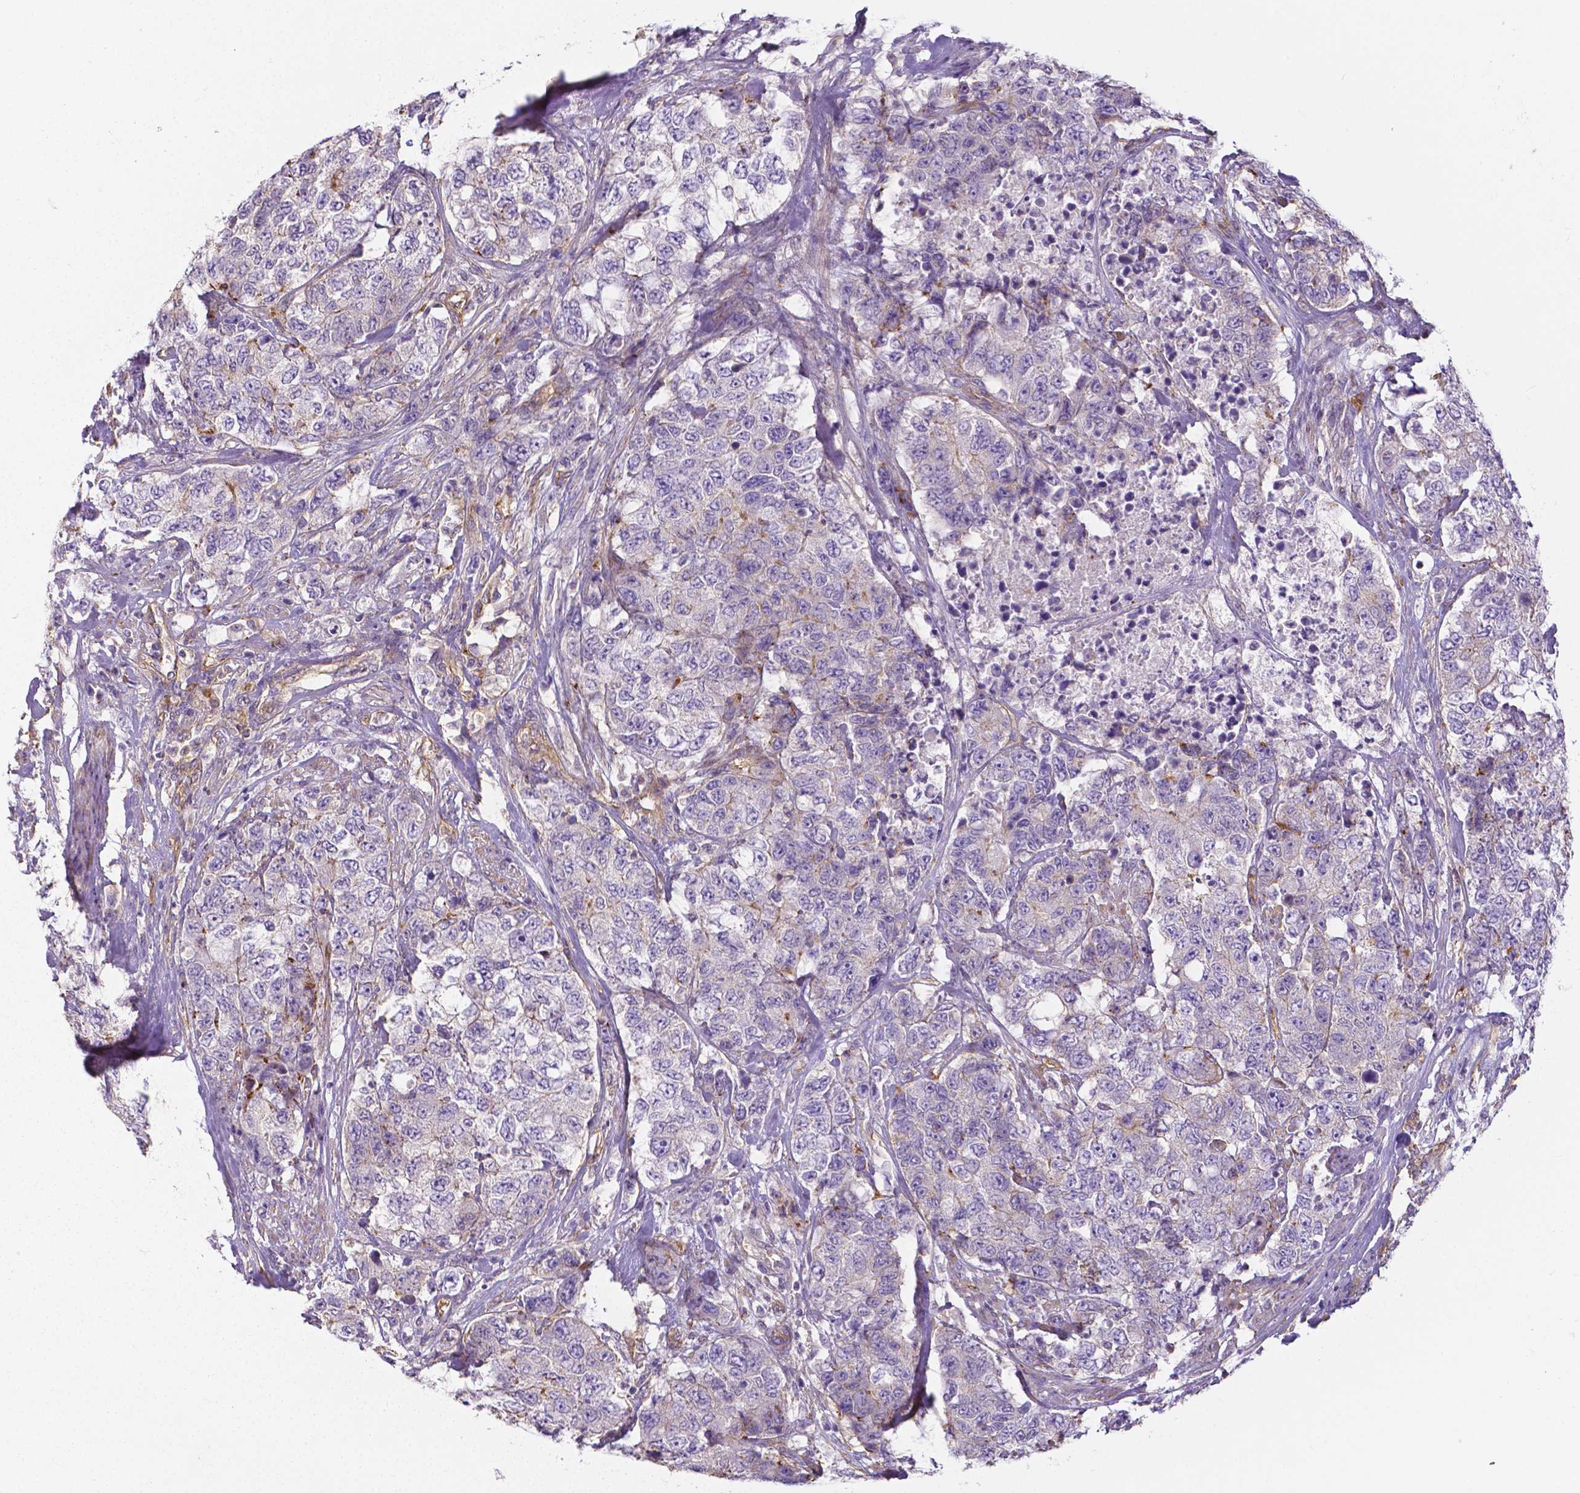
{"staining": {"intensity": "negative", "quantity": "none", "location": "none"}, "tissue": "urothelial cancer", "cell_type": "Tumor cells", "image_type": "cancer", "snomed": [{"axis": "morphology", "description": "Urothelial carcinoma, High grade"}, {"axis": "topography", "description": "Urinary bladder"}], "caption": "There is no significant staining in tumor cells of urothelial carcinoma (high-grade).", "gene": "CRMP1", "patient": {"sex": "female", "age": 78}}